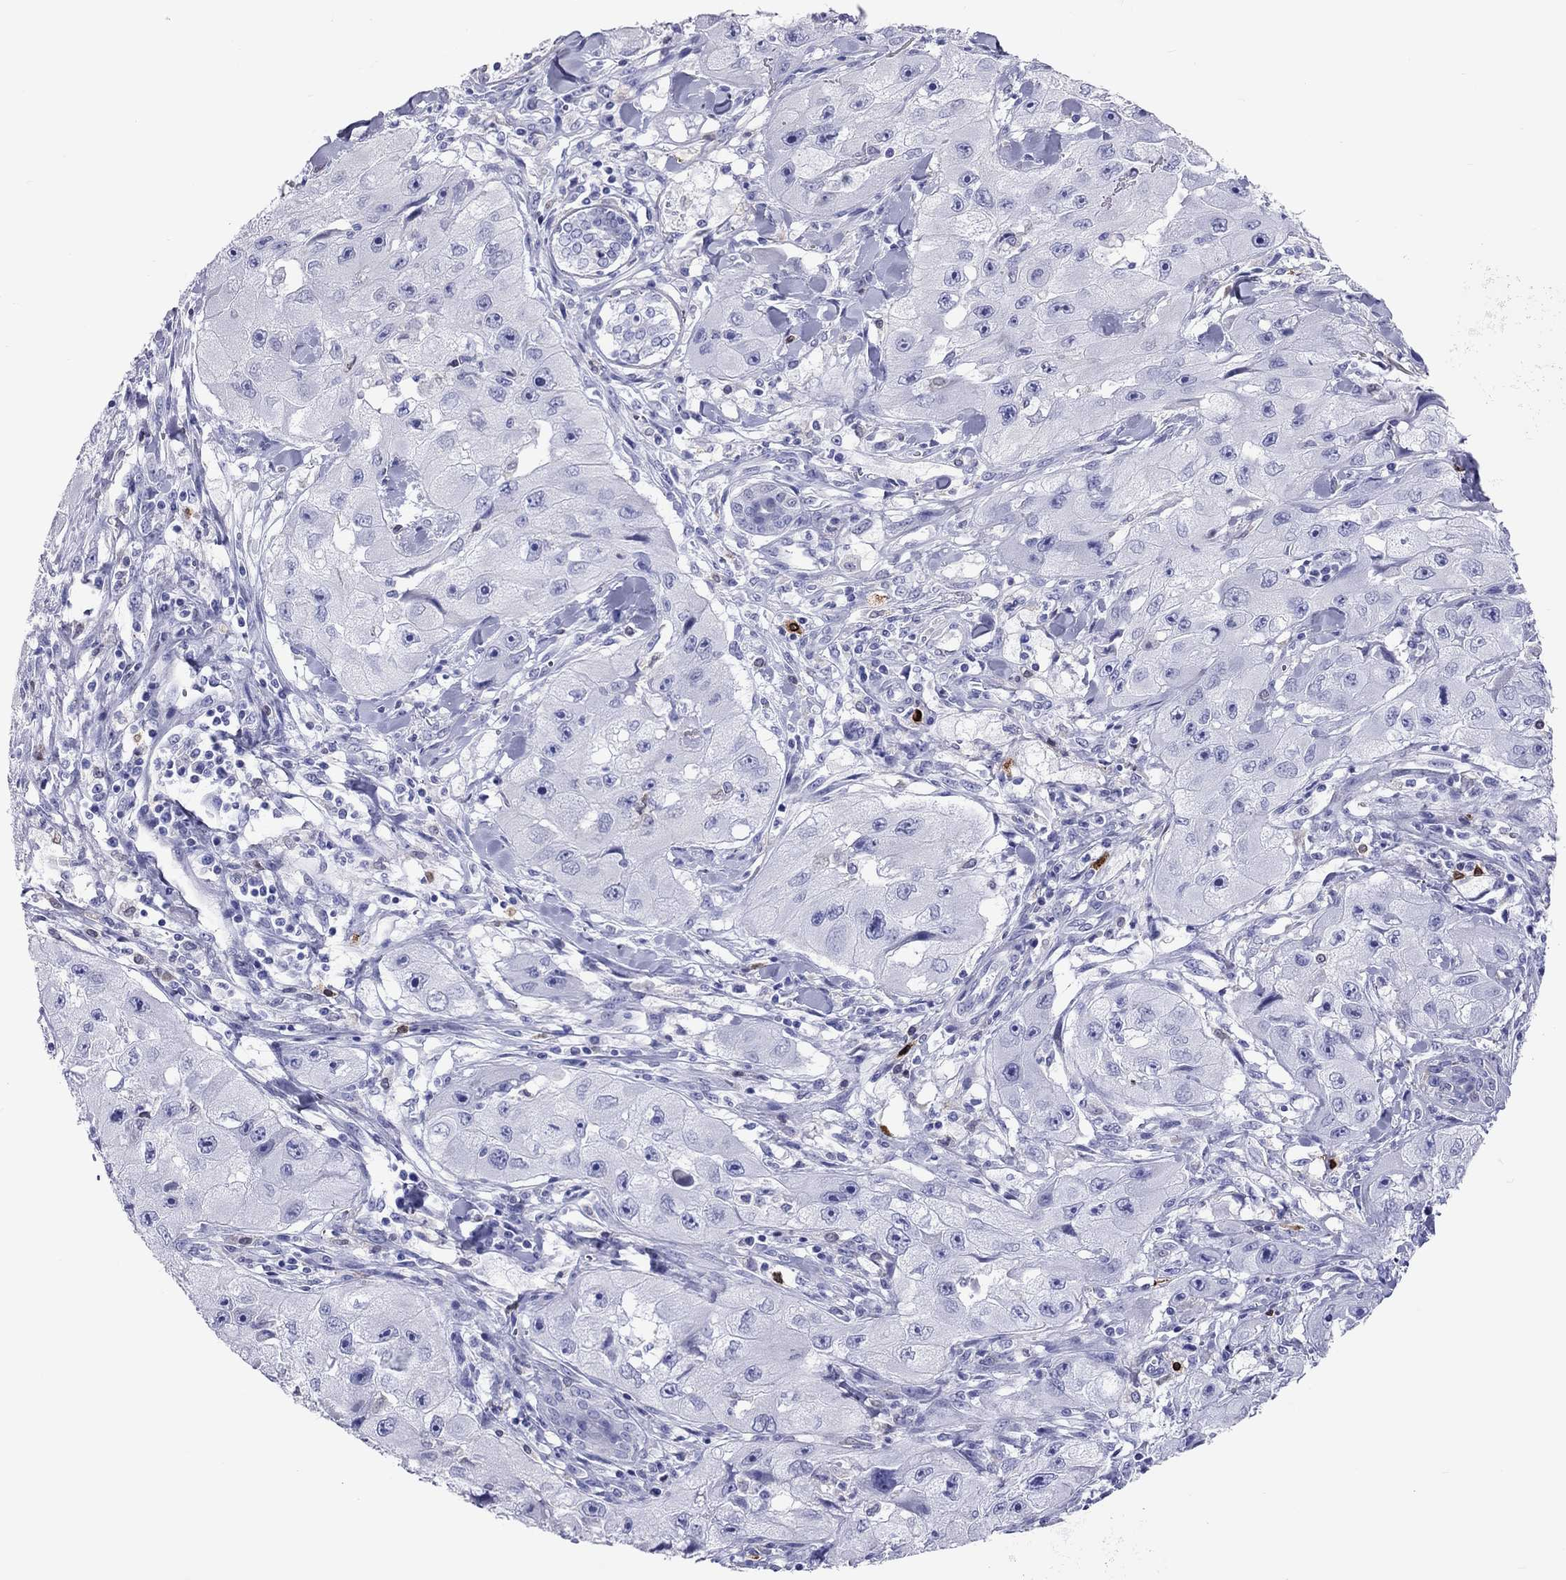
{"staining": {"intensity": "negative", "quantity": "none", "location": "none"}, "tissue": "skin cancer", "cell_type": "Tumor cells", "image_type": "cancer", "snomed": [{"axis": "morphology", "description": "Squamous cell carcinoma, NOS"}, {"axis": "topography", "description": "Skin"}, {"axis": "topography", "description": "Subcutis"}], "caption": "Micrograph shows no protein staining in tumor cells of skin squamous cell carcinoma tissue.", "gene": "ADORA2A", "patient": {"sex": "male", "age": 73}}